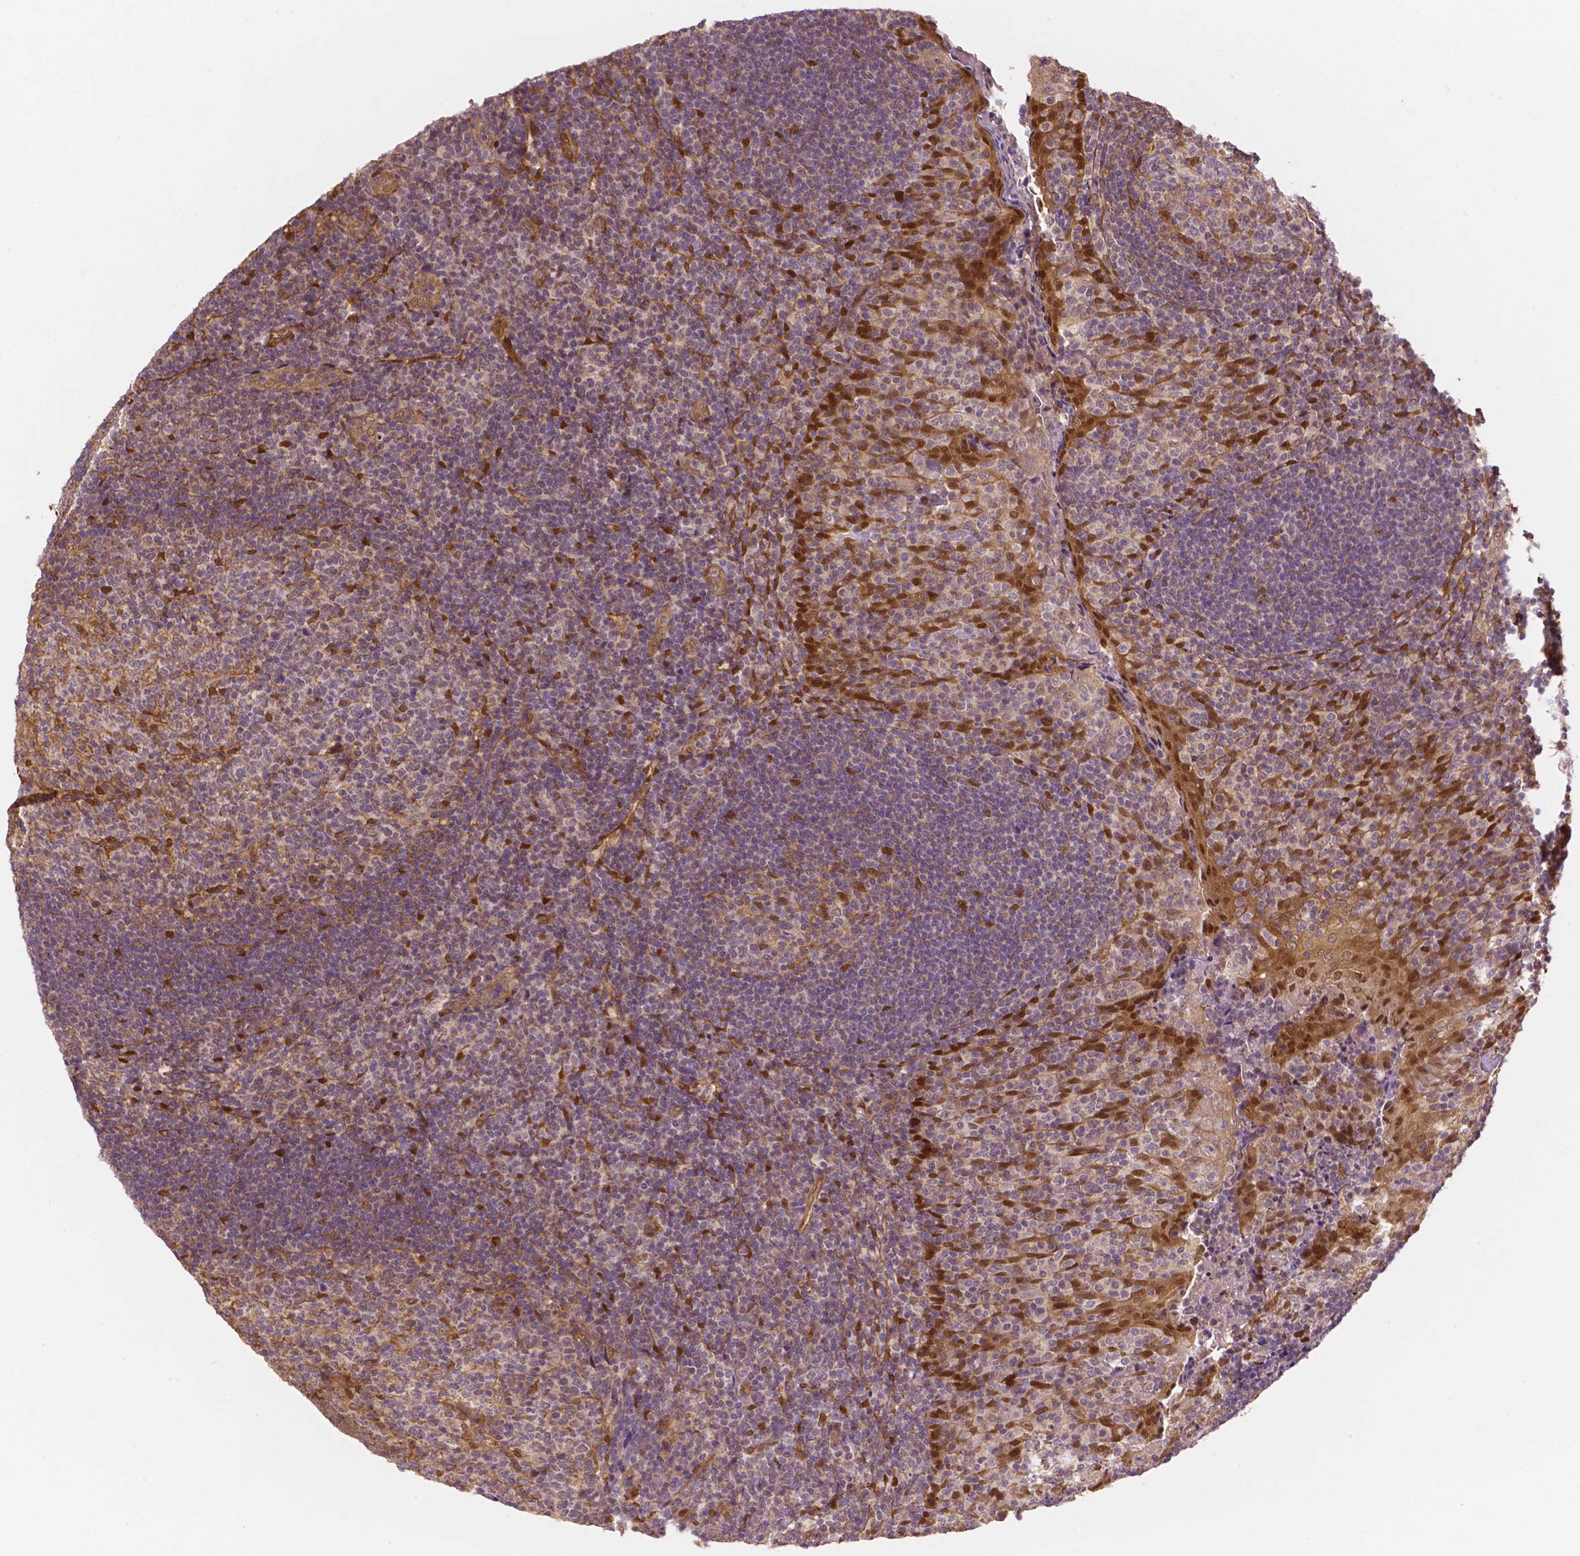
{"staining": {"intensity": "moderate", "quantity": "<25%", "location": "cytoplasmic/membranous,nuclear"}, "tissue": "tonsil", "cell_type": "Germinal center cells", "image_type": "normal", "snomed": [{"axis": "morphology", "description": "Normal tissue, NOS"}, {"axis": "topography", "description": "Tonsil"}], "caption": "Tonsil stained for a protein demonstrates moderate cytoplasmic/membranous,nuclear positivity in germinal center cells.", "gene": "YAP1", "patient": {"sex": "female", "age": 10}}